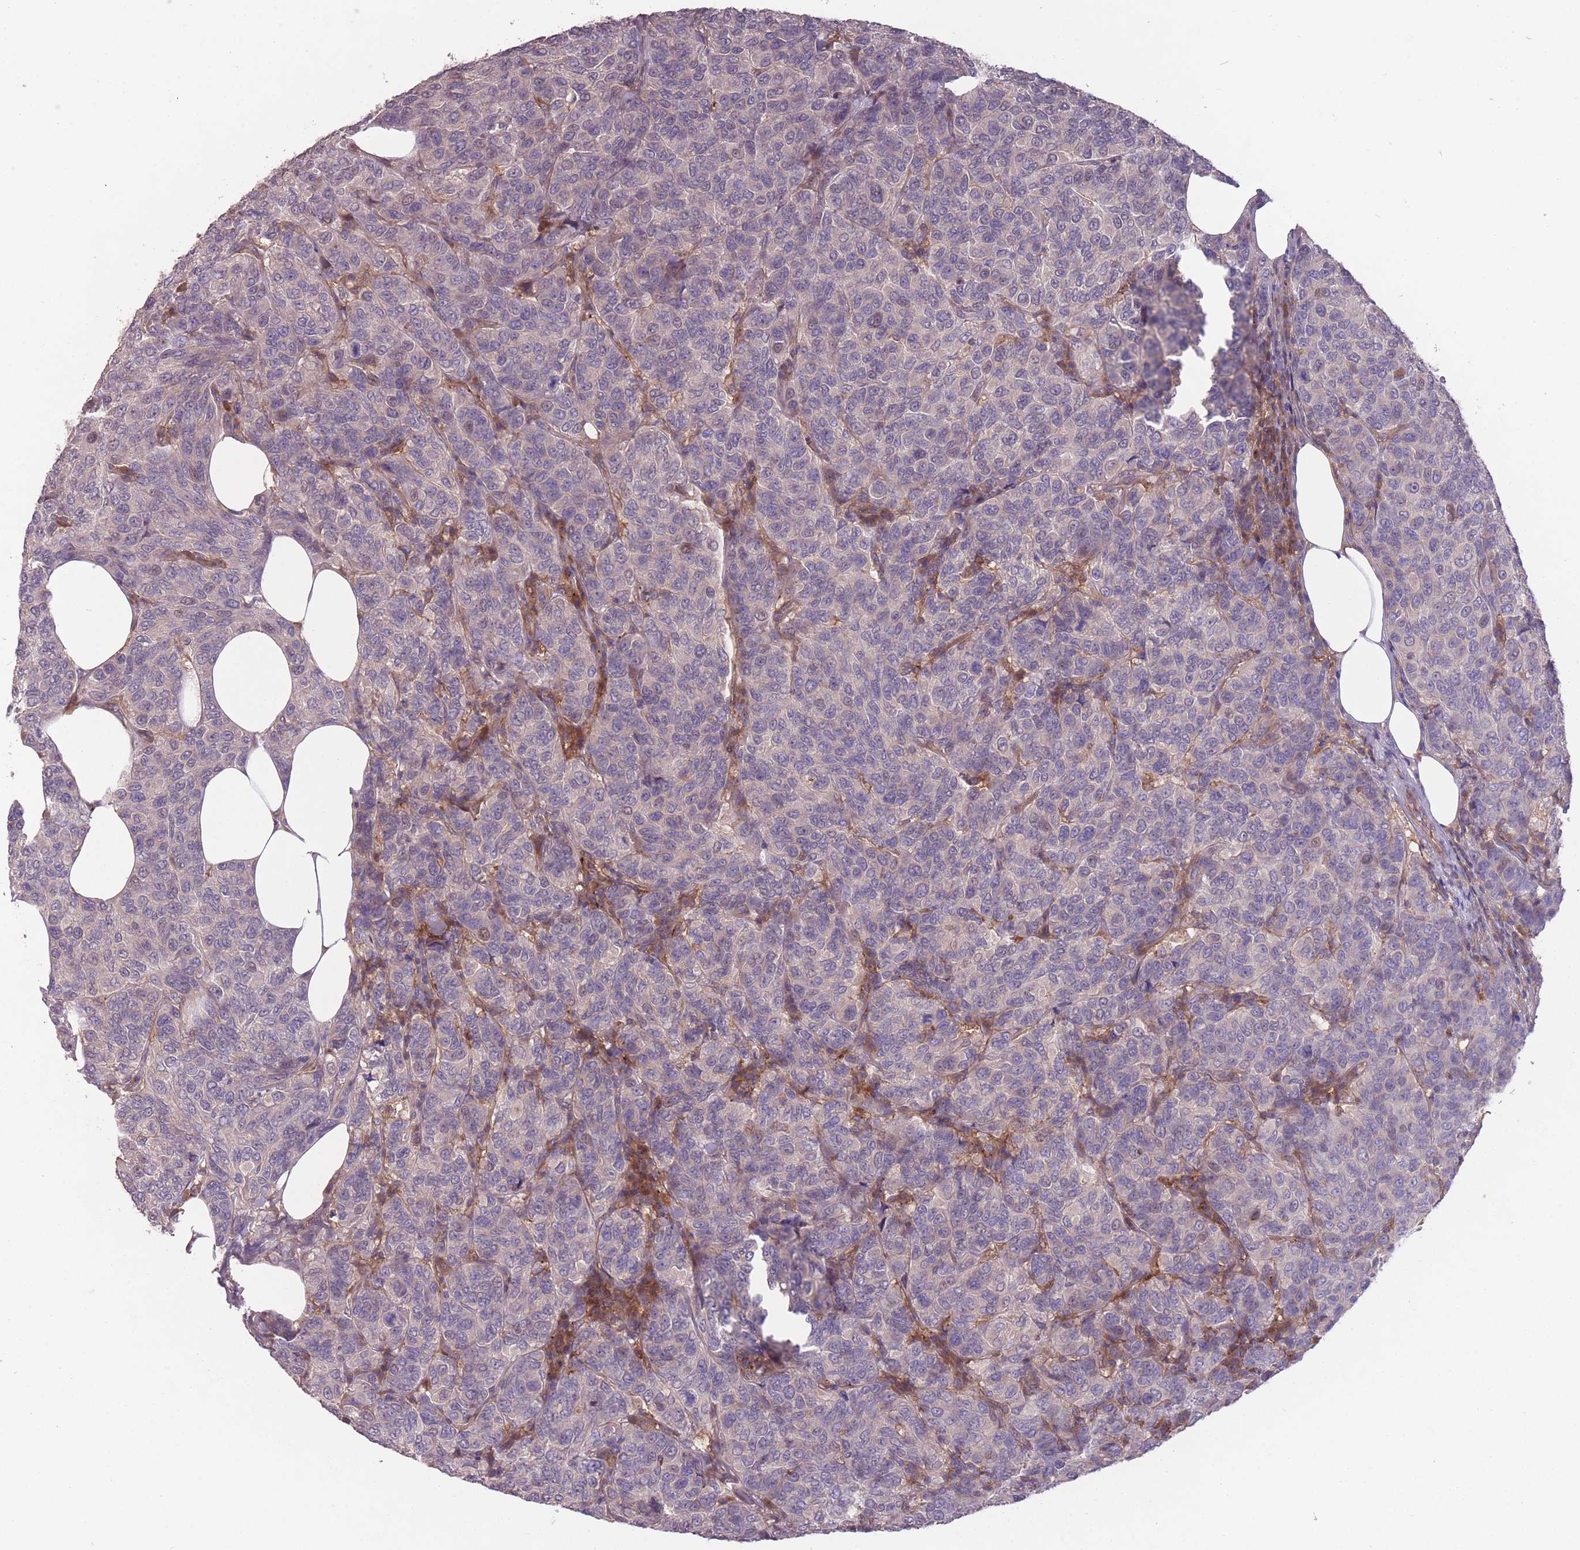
{"staining": {"intensity": "negative", "quantity": "none", "location": "none"}, "tissue": "breast cancer", "cell_type": "Tumor cells", "image_type": "cancer", "snomed": [{"axis": "morphology", "description": "Duct carcinoma"}, {"axis": "topography", "description": "Breast"}], "caption": "DAB (3,3'-diaminobenzidine) immunohistochemical staining of human breast invasive ductal carcinoma reveals no significant staining in tumor cells. The staining was performed using DAB (3,3'-diaminobenzidine) to visualize the protein expression in brown, while the nuclei were stained in blue with hematoxylin (Magnification: 20x).", "gene": "OR2V2", "patient": {"sex": "female", "age": 55}}